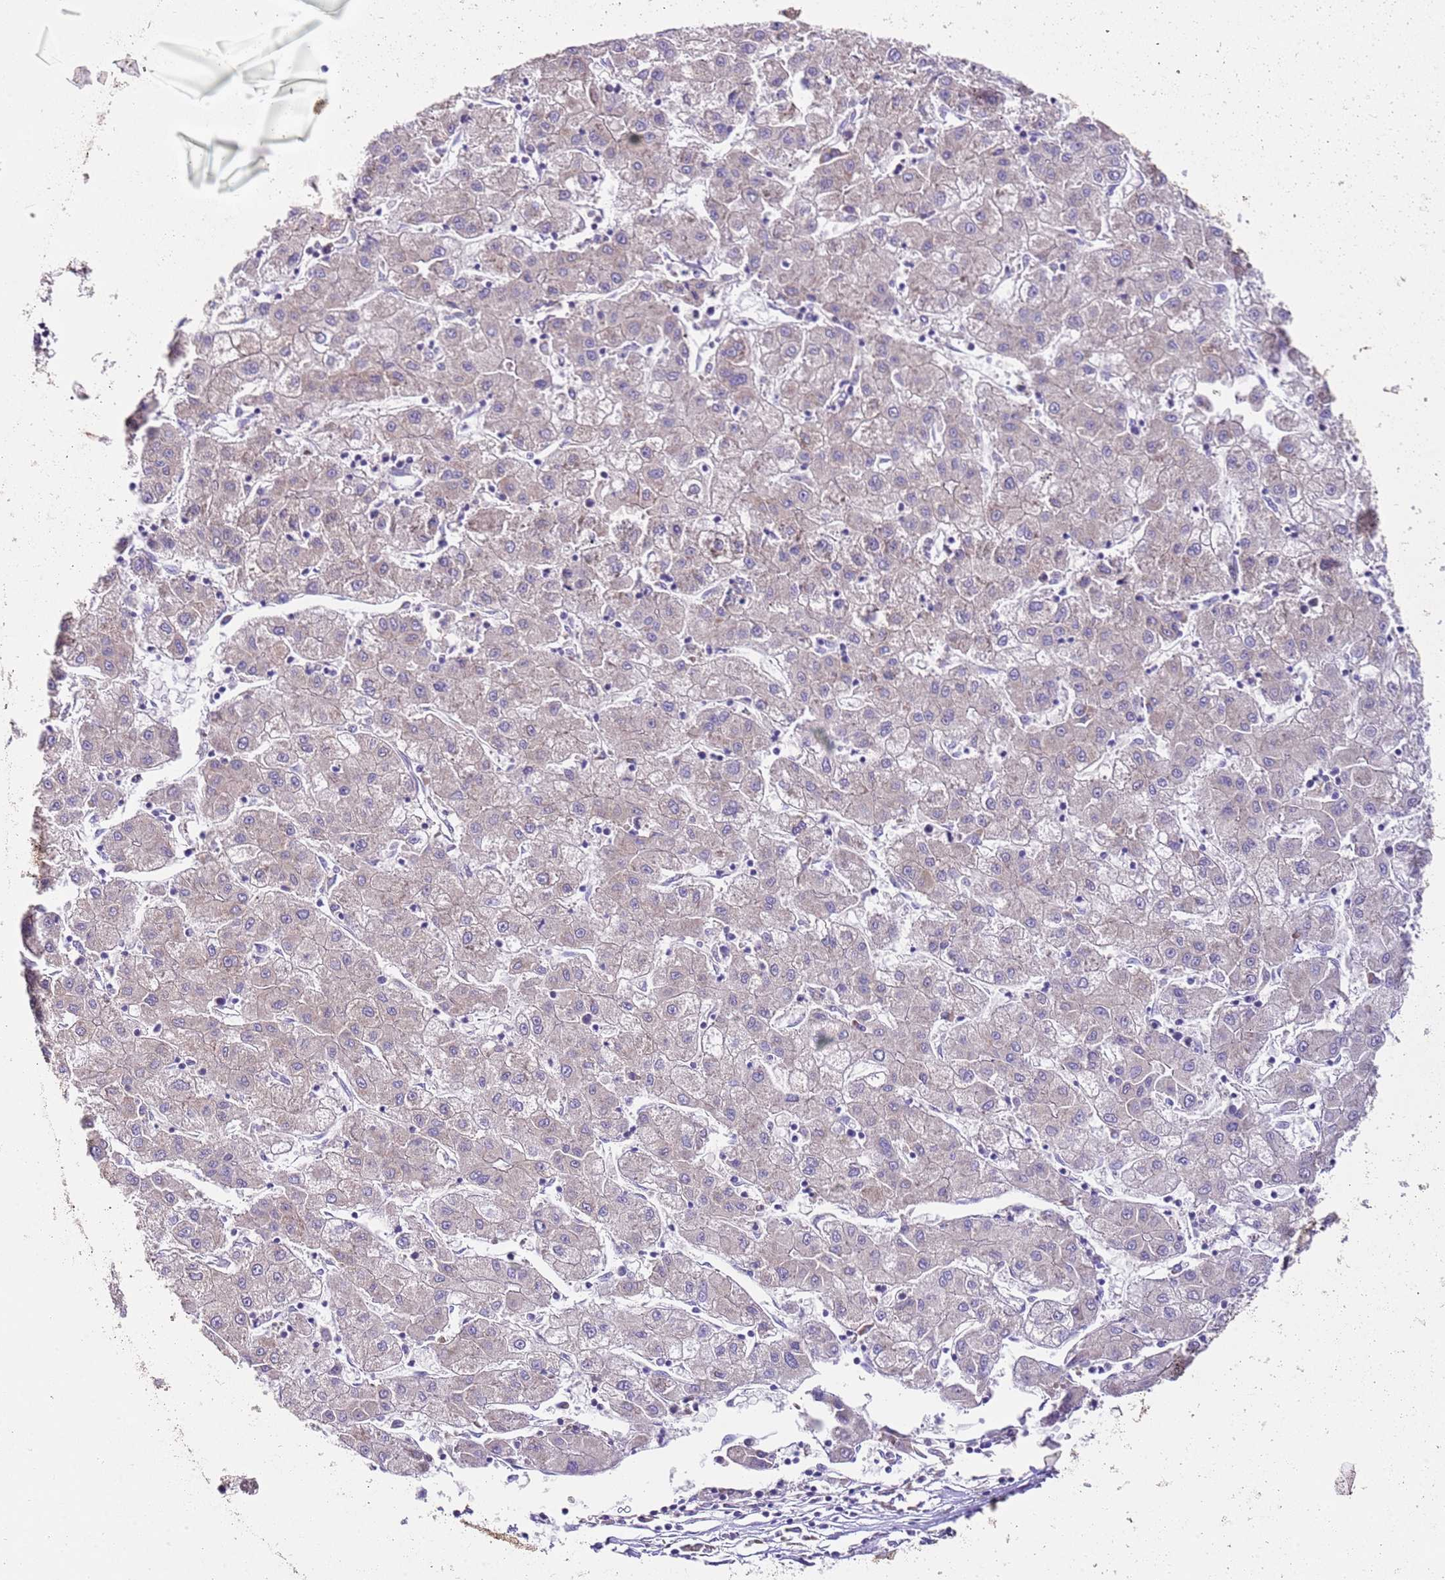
{"staining": {"intensity": "weak", "quantity": "<25%", "location": "cytoplasmic/membranous"}, "tissue": "liver cancer", "cell_type": "Tumor cells", "image_type": "cancer", "snomed": [{"axis": "morphology", "description": "Carcinoma, Hepatocellular, NOS"}, {"axis": "topography", "description": "Liver"}], "caption": "Immunohistochemical staining of liver hepatocellular carcinoma exhibits no significant staining in tumor cells.", "gene": "RPS10", "patient": {"sex": "male", "age": 72}}